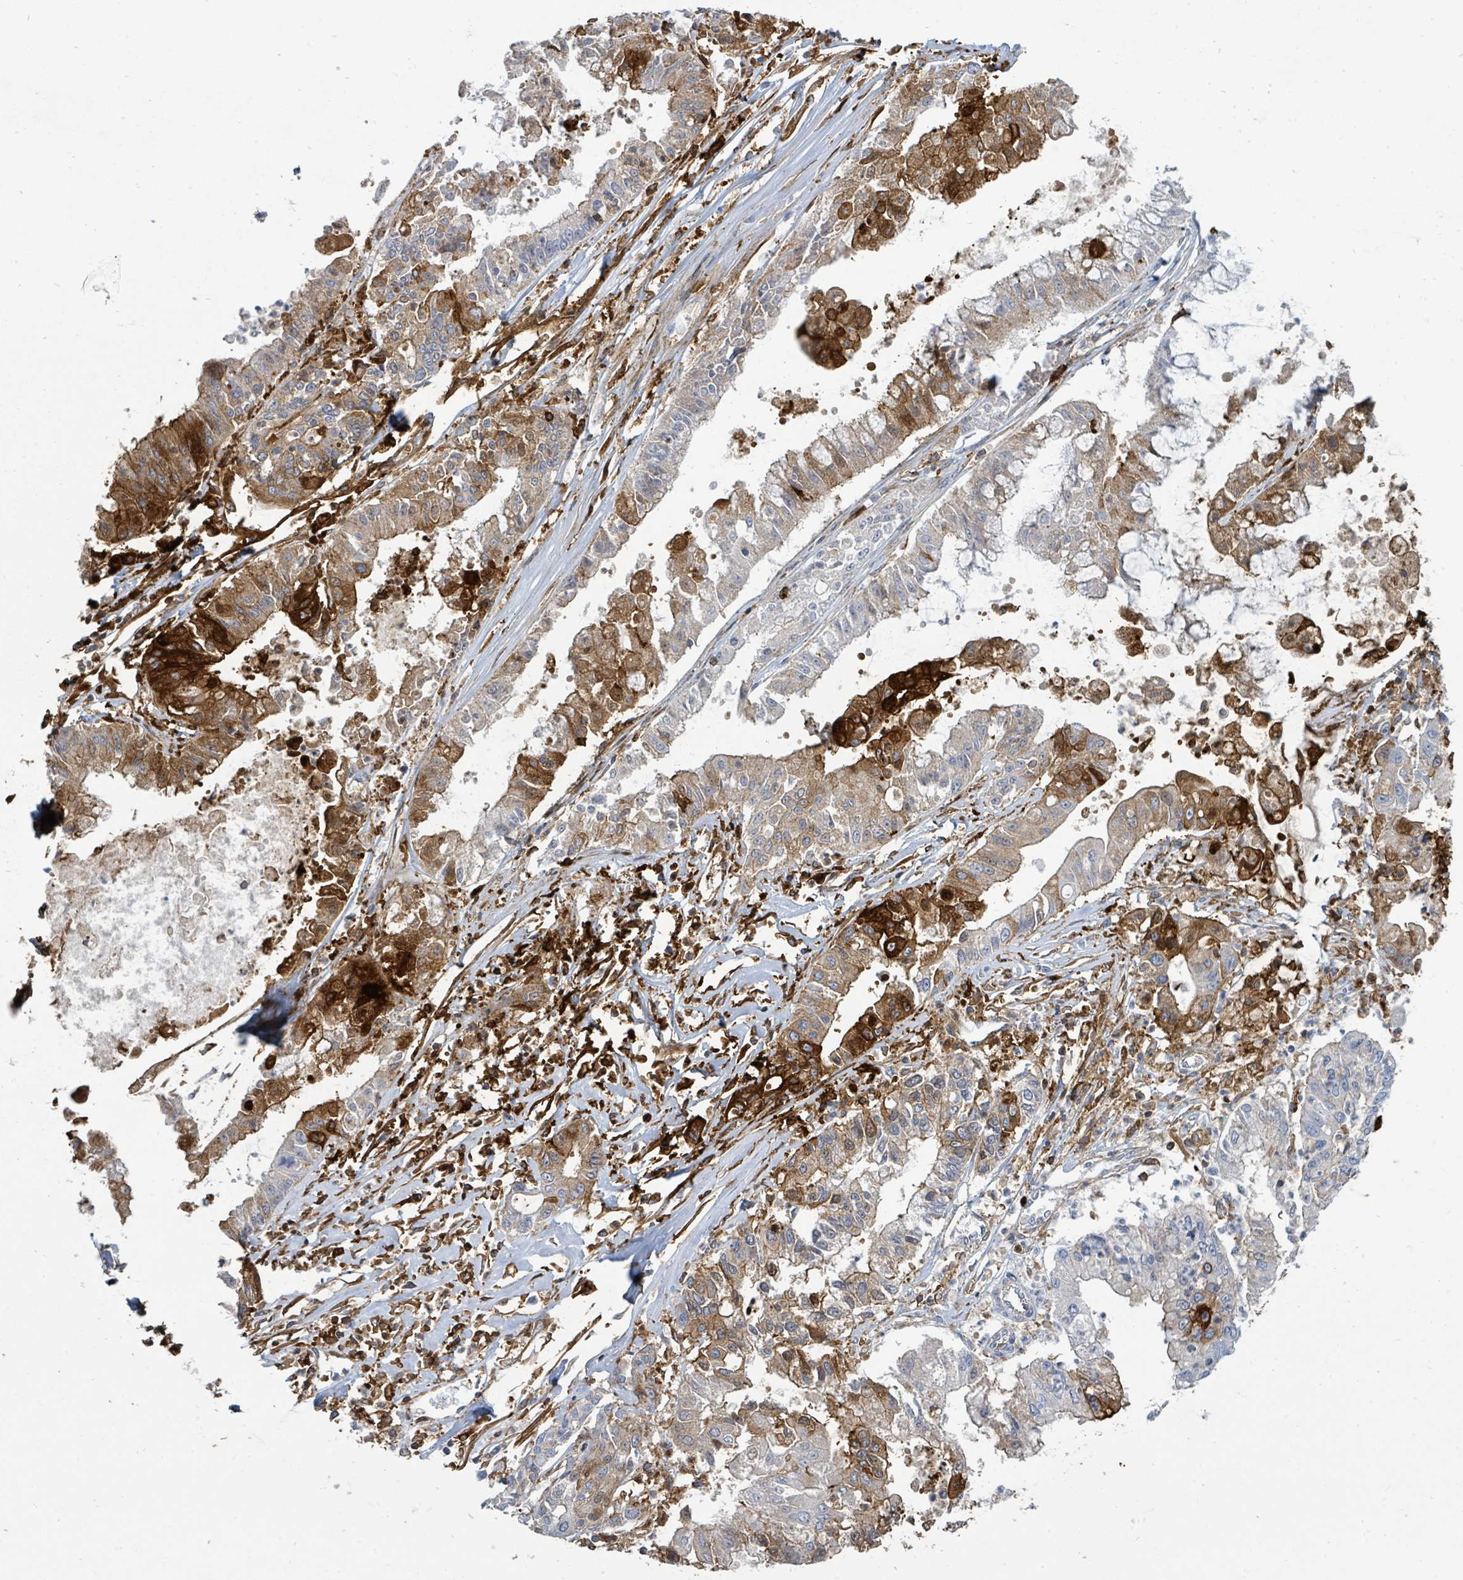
{"staining": {"intensity": "strong", "quantity": "<25%", "location": "cytoplasmic/membranous"}, "tissue": "ovarian cancer", "cell_type": "Tumor cells", "image_type": "cancer", "snomed": [{"axis": "morphology", "description": "Cystadenocarcinoma, mucinous, NOS"}, {"axis": "topography", "description": "Ovary"}], "caption": "Immunohistochemical staining of mucinous cystadenocarcinoma (ovarian) displays medium levels of strong cytoplasmic/membranous positivity in about <25% of tumor cells.", "gene": "IFIT1", "patient": {"sex": "female", "age": 70}}